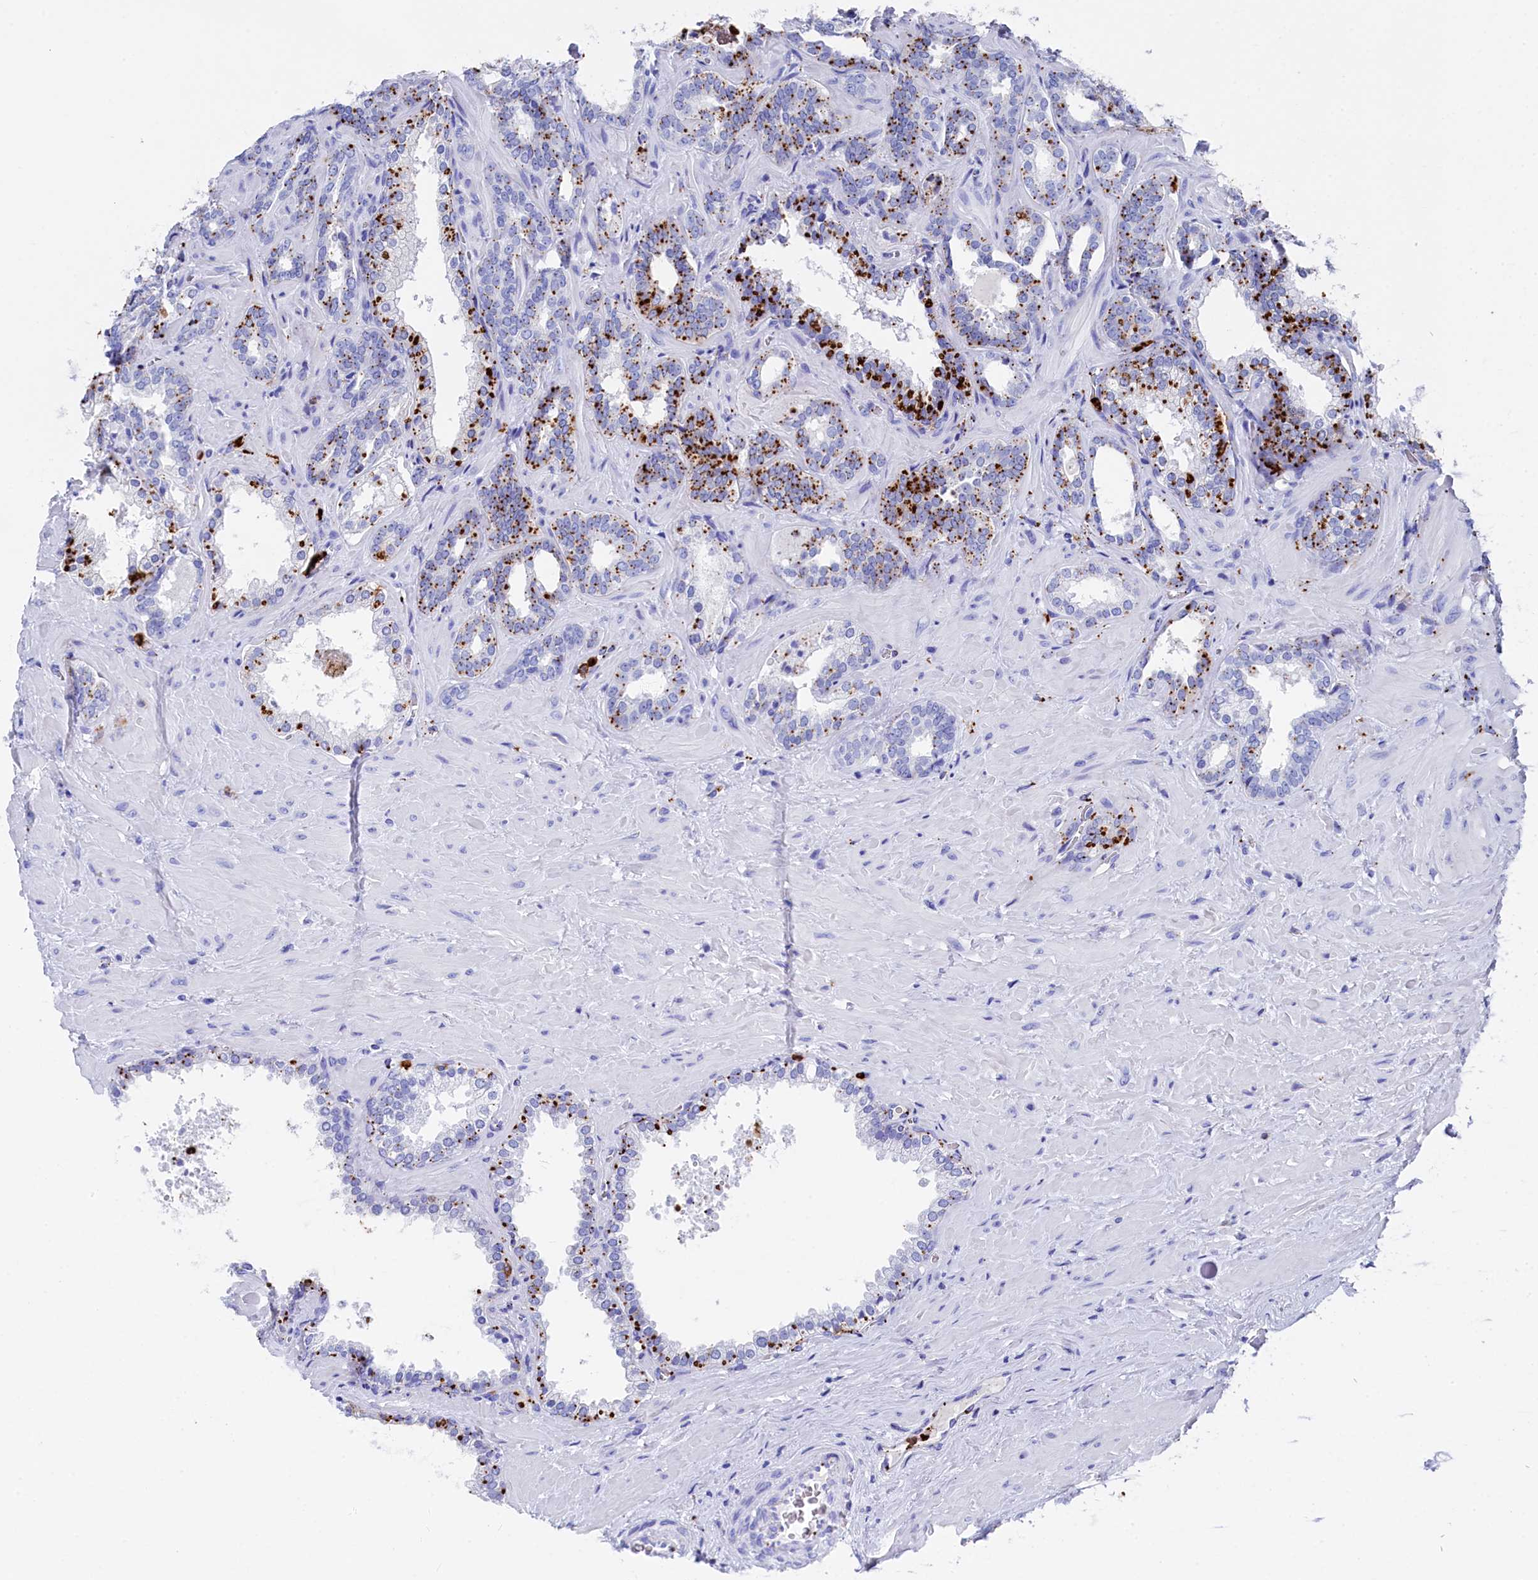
{"staining": {"intensity": "negative", "quantity": "none", "location": "none"}, "tissue": "prostate cancer", "cell_type": "Tumor cells", "image_type": "cancer", "snomed": [{"axis": "morphology", "description": "Adenocarcinoma, High grade"}, {"axis": "topography", "description": "Prostate"}], "caption": "There is no significant positivity in tumor cells of prostate cancer.", "gene": "PLAC8", "patient": {"sex": "male", "age": 64}}